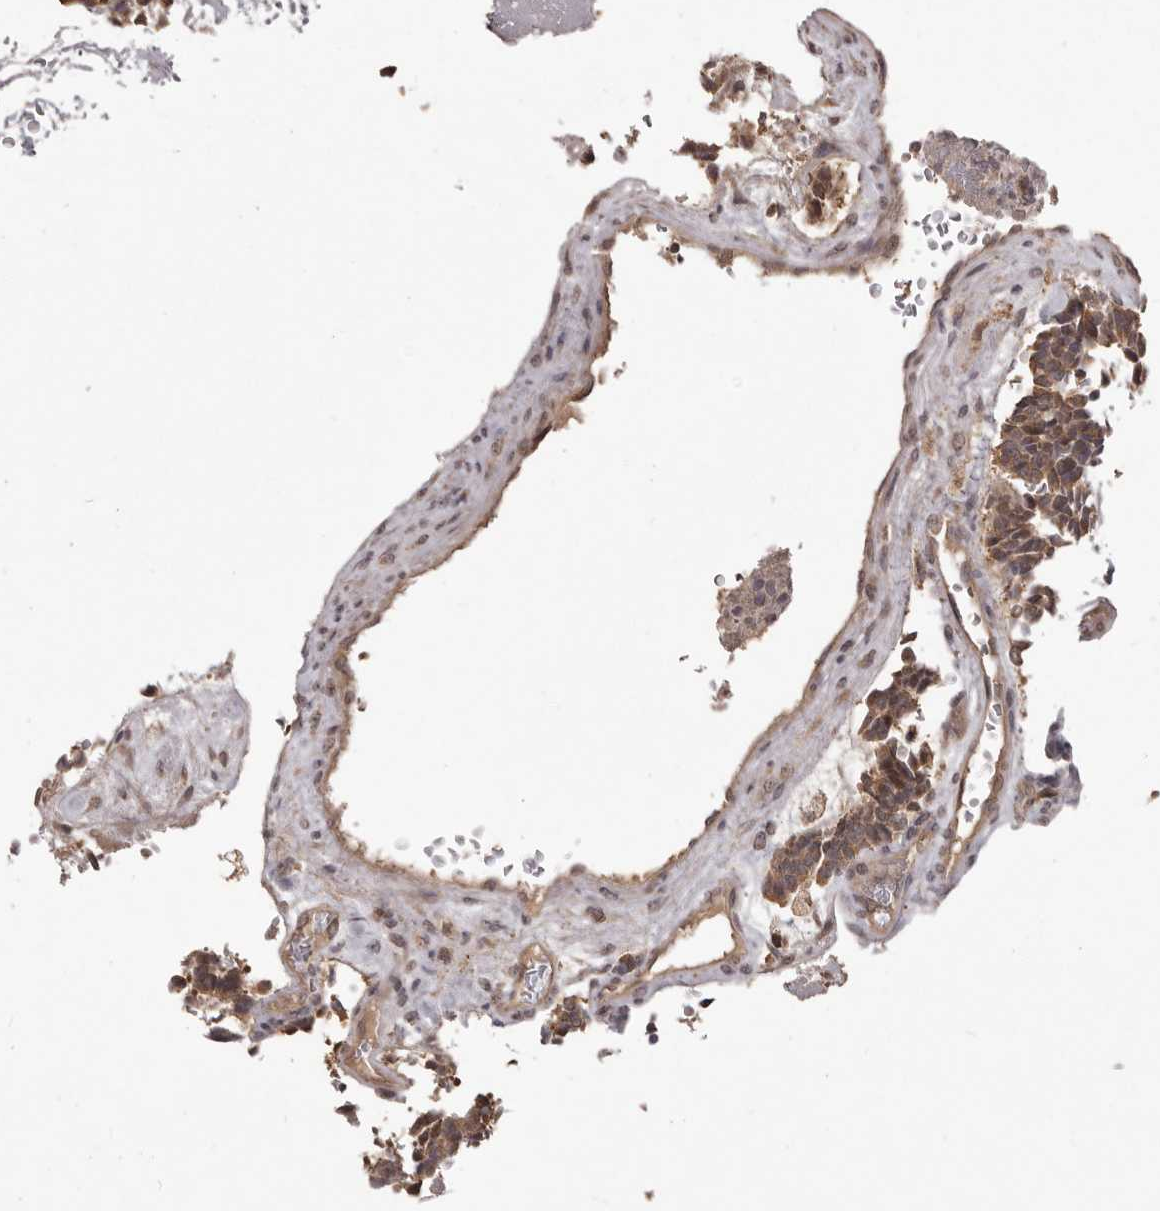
{"staining": {"intensity": "moderate", "quantity": ">75%", "location": "cytoplasmic/membranous"}, "tissue": "carcinoid", "cell_type": "Tumor cells", "image_type": "cancer", "snomed": [{"axis": "morphology", "description": "Carcinoid, malignant, NOS"}, {"axis": "topography", "description": "Pancreas"}], "caption": "Tumor cells reveal medium levels of moderate cytoplasmic/membranous positivity in approximately >75% of cells in human carcinoid.", "gene": "MTO1", "patient": {"sex": "female", "age": 54}}